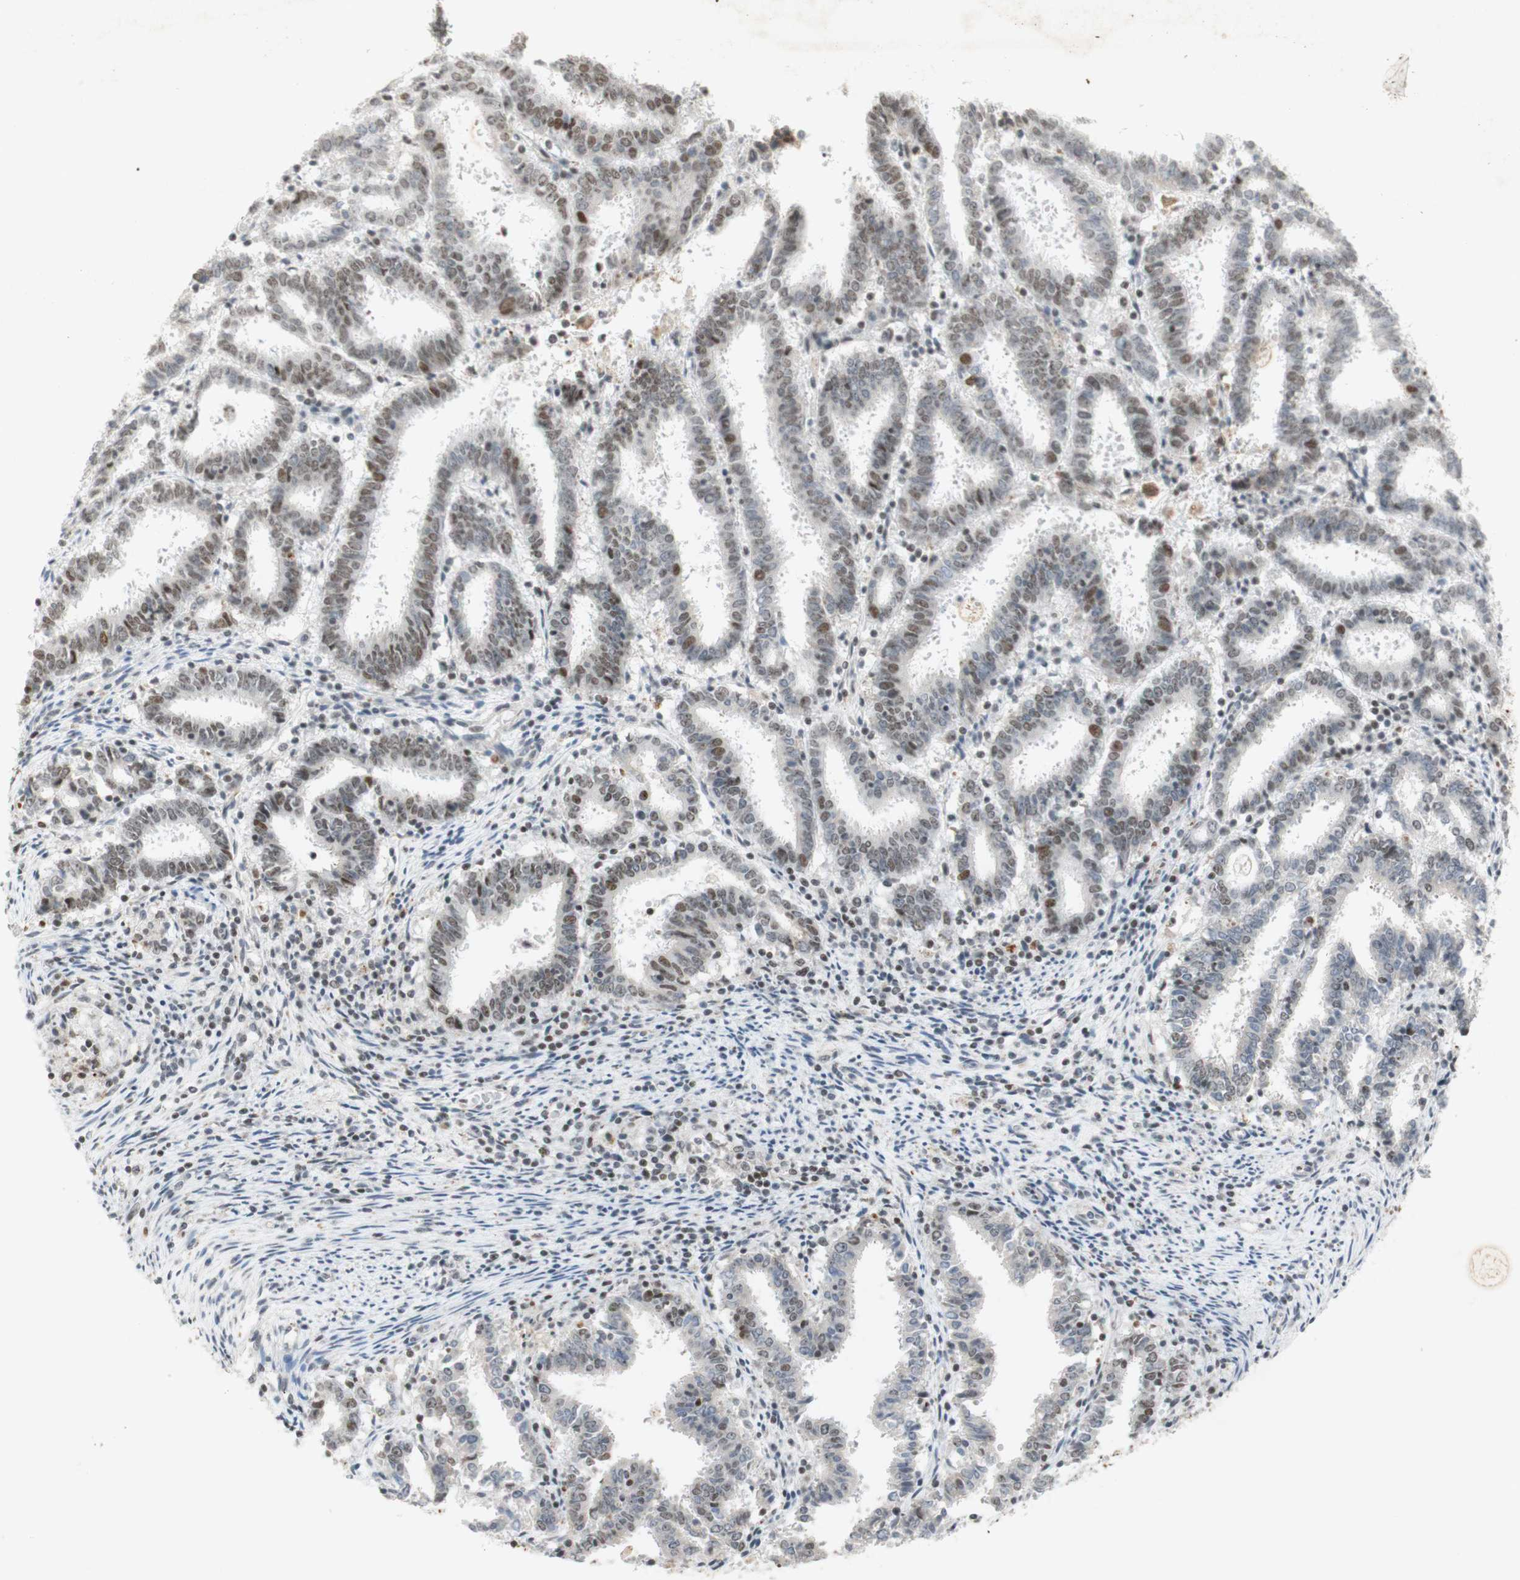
{"staining": {"intensity": "moderate", "quantity": ">75%", "location": "nuclear"}, "tissue": "endometrial cancer", "cell_type": "Tumor cells", "image_type": "cancer", "snomed": [{"axis": "morphology", "description": "Adenocarcinoma, NOS"}, {"axis": "topography", "description": "Uterus"}], "caption": "DAB immunohistochemical staining of adenocarcinoma (endometrial) shows moderate nuclear protein staining in about >75% of tumor cells.", "gene": "IRF1", "patient": {"sex": "female", "age": 83}}